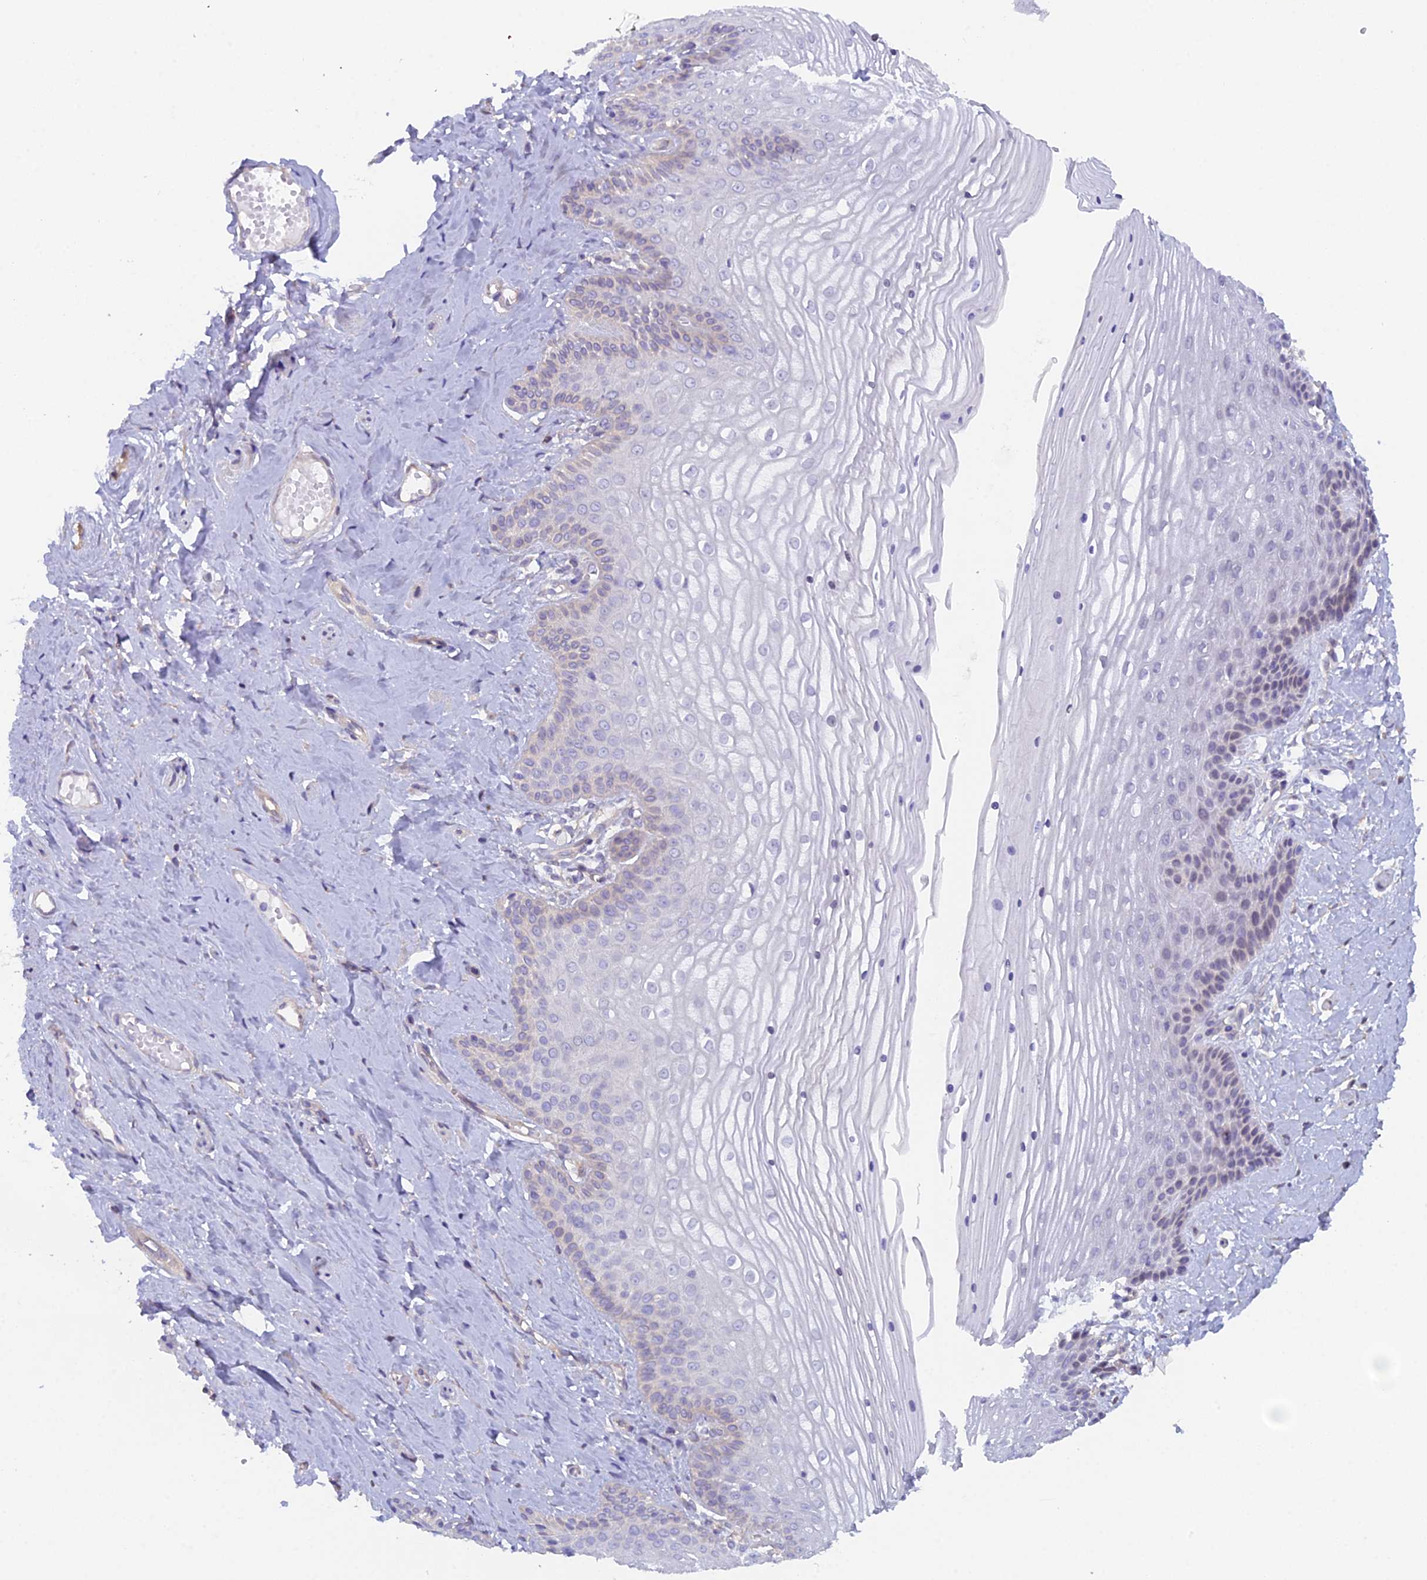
{"staining": {"intensity": "negative", "quantity": "none", "location": "none"}, "tissue": "vagina", "cell_type": "Squamous epithelial cells", "image_type": "normal", "snomed": [{"axis": "morphology", "description": "Normal tissue, NOS"}, {"axis": "topography", "description": "Vagina"}, {"axis": "topography", "description": "Cervix"}], "caption": "Immunohistochemical staining of normal human vagina shows no significant staining in squamous epithelial cells.", "gene": "FZR1", "patient": {"sex": "female", "age": 40}}